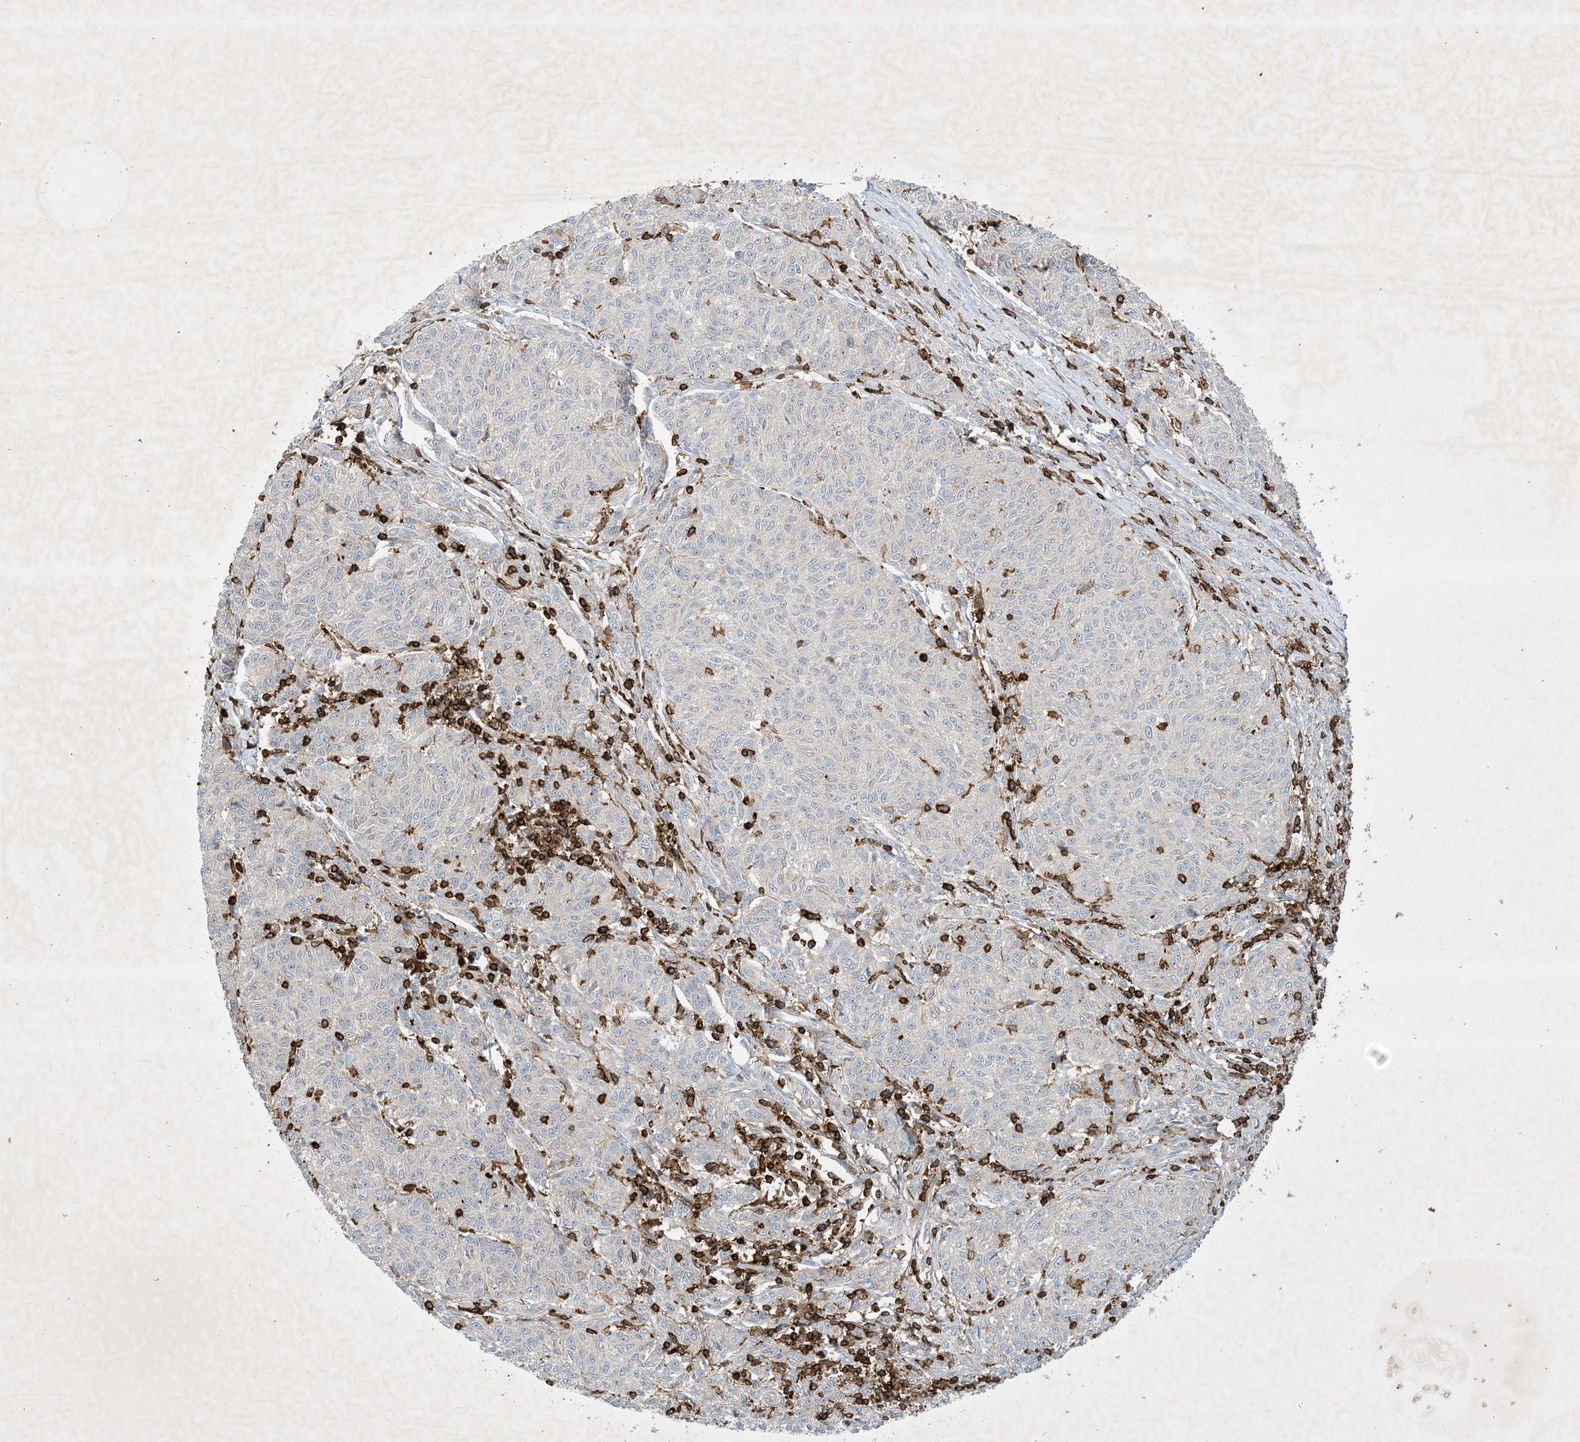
{"staining": {"intensity": "negative", "quantity": "none", "location": "none"}, "tissue": "melanoma", "cell_type": "Tumor cells", "image_type": "cancer", "snomed": [{"axis": "morphology", "description": "Malignant melanoma, NOS"}, {"axis": "topography", "description": "Skin"}], "caption": "Protein analysis of malignant melanoma displays no significant positivity in tumor cells. (Brightfield microscopy of DAB immunohistochemistry at high magnification).", "gene": "AK9", "patient": {"sex": "female", "age": 72}}